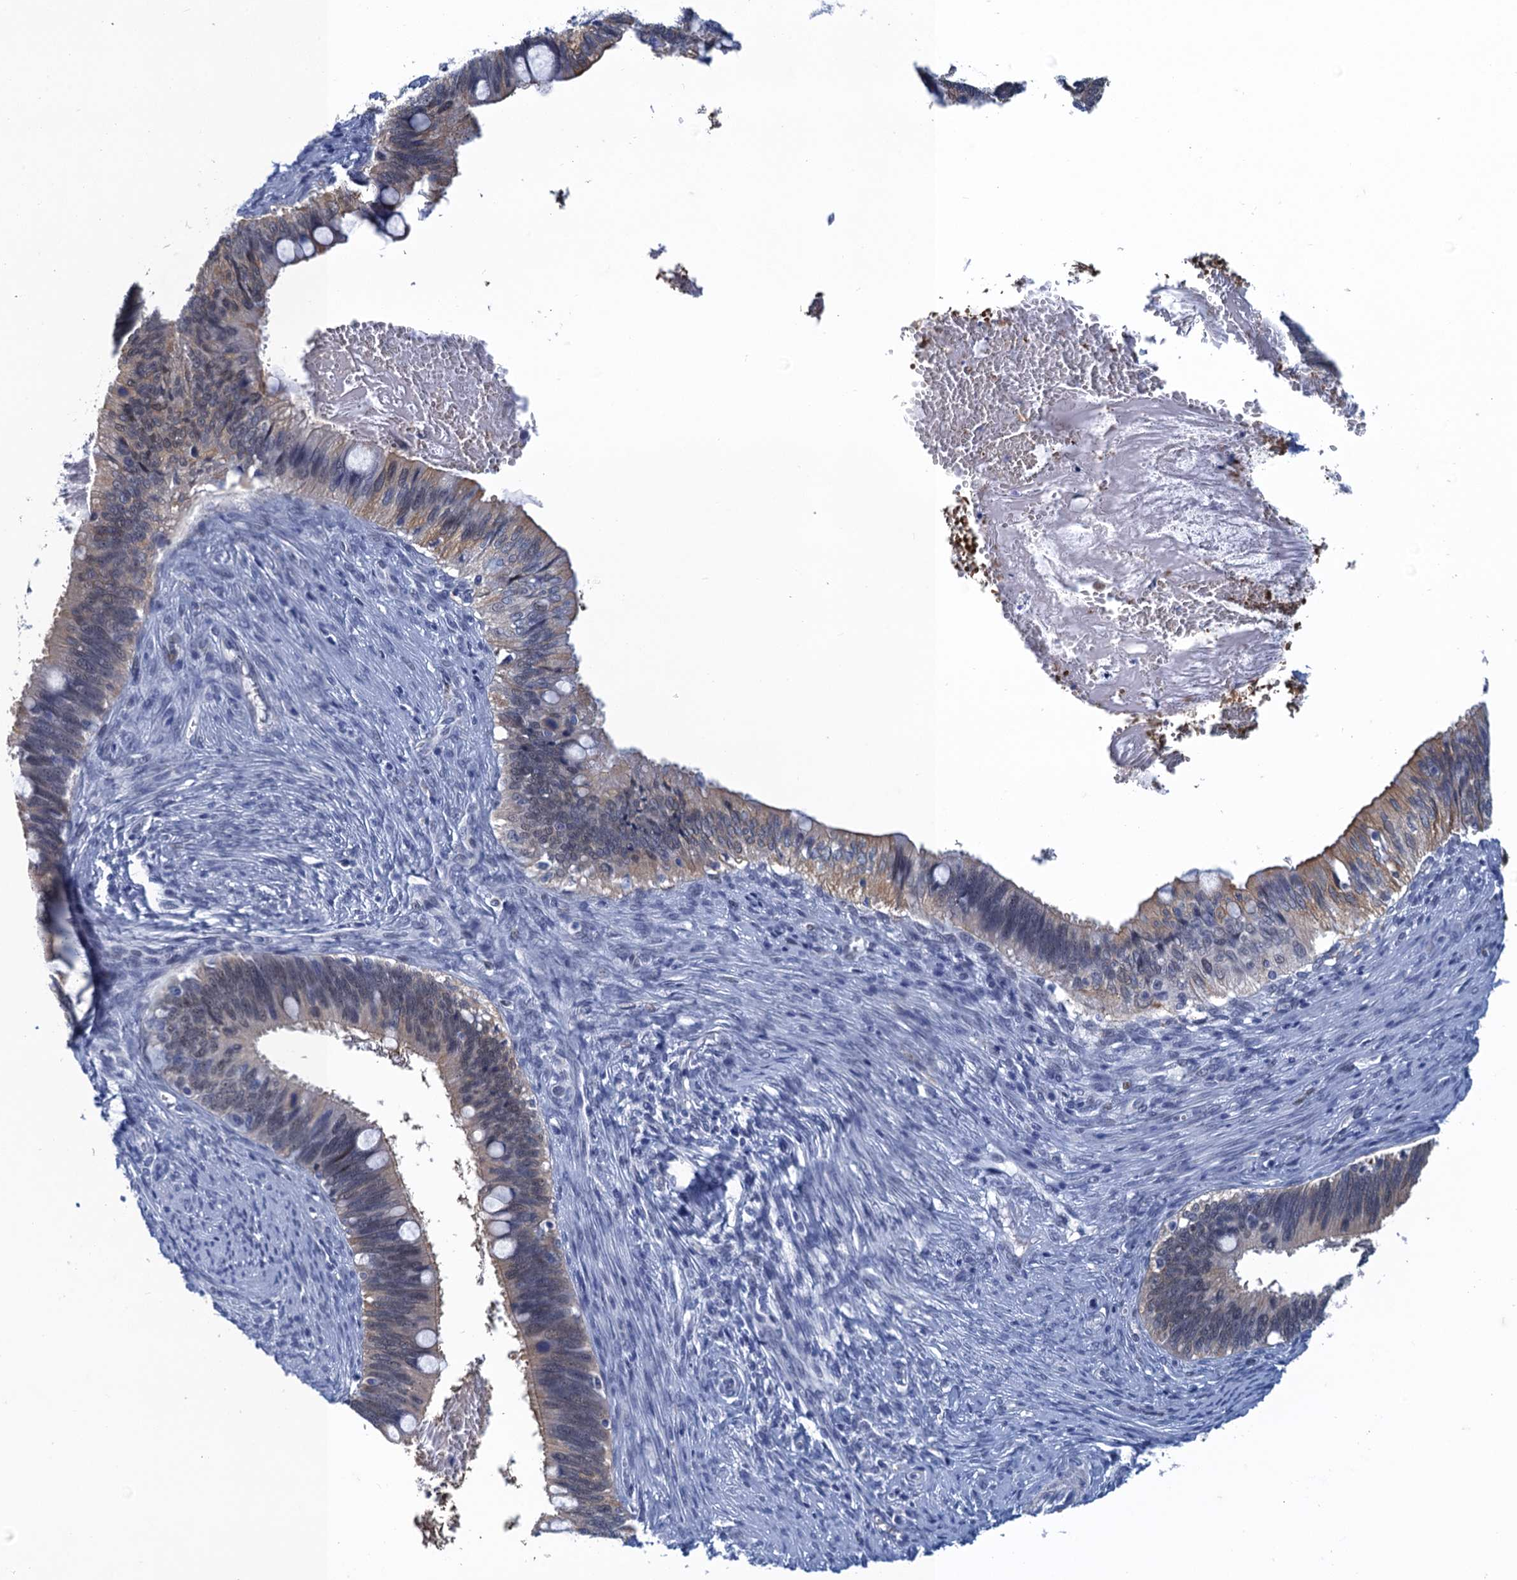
{"staining": {"intensity": "moderate", "quantity": "<25%", "location": "cytoplasmic/membranous"}, "tissue": "cervical cancer", "cell_type": "Tumor cells", "image_type": "cancer", "snomed": [{"axis": "morphology", "description": "Adenocarcinoma, NOS"}, {"axis": "topography", "description": "Cervix"}], "caption": "Protein expression by IHC demonstrates moderate cytoplasmic/membranous expression in about <25% of tumor cells in cervical cancer (adenocarcinoma).", "gene": "GINS3", "patient": {"sex": "female", "age": 42}}